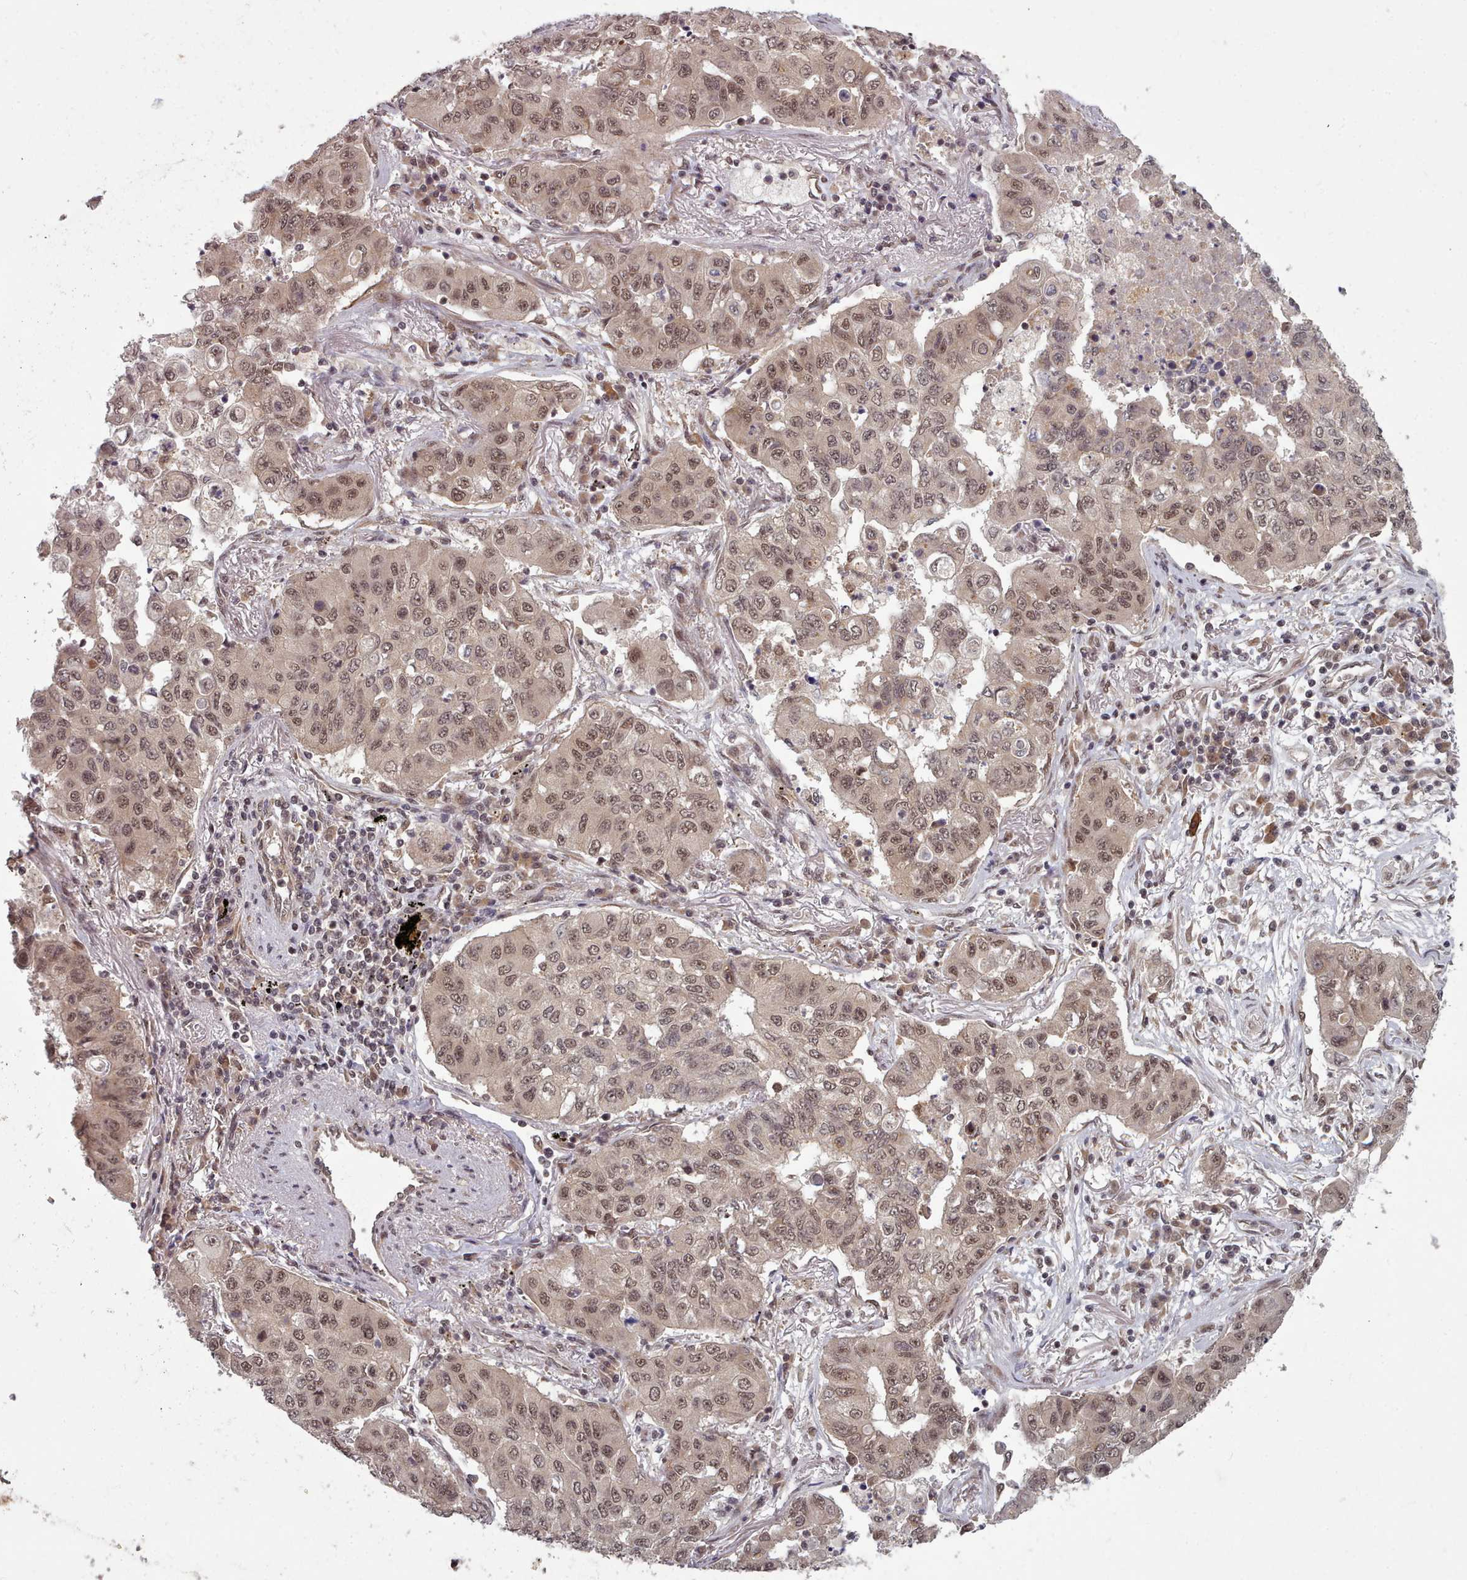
{"staining": {"intensity": "weak", "quantity": ">75%", "location": "nuclear"}, "tissue": "lung cancer", "cell_type": "Tumor cells", "image_type": "cancer", "snomed": [{"axis": "morphology", "description": "Squamous cell carcinoma, NOS"}, {"axis": "topography", "description": "Lung"}], "caption": "Lung cancer stained with immunohistochemistry (IHC) displays weak nuclear positivity in approximately >75% of tumor cells. Ihc stains the protein of interest in brown and the nuclei are stained blue.", "gene": "DHX8", "patient": {"sex": "male", "age": 74}}